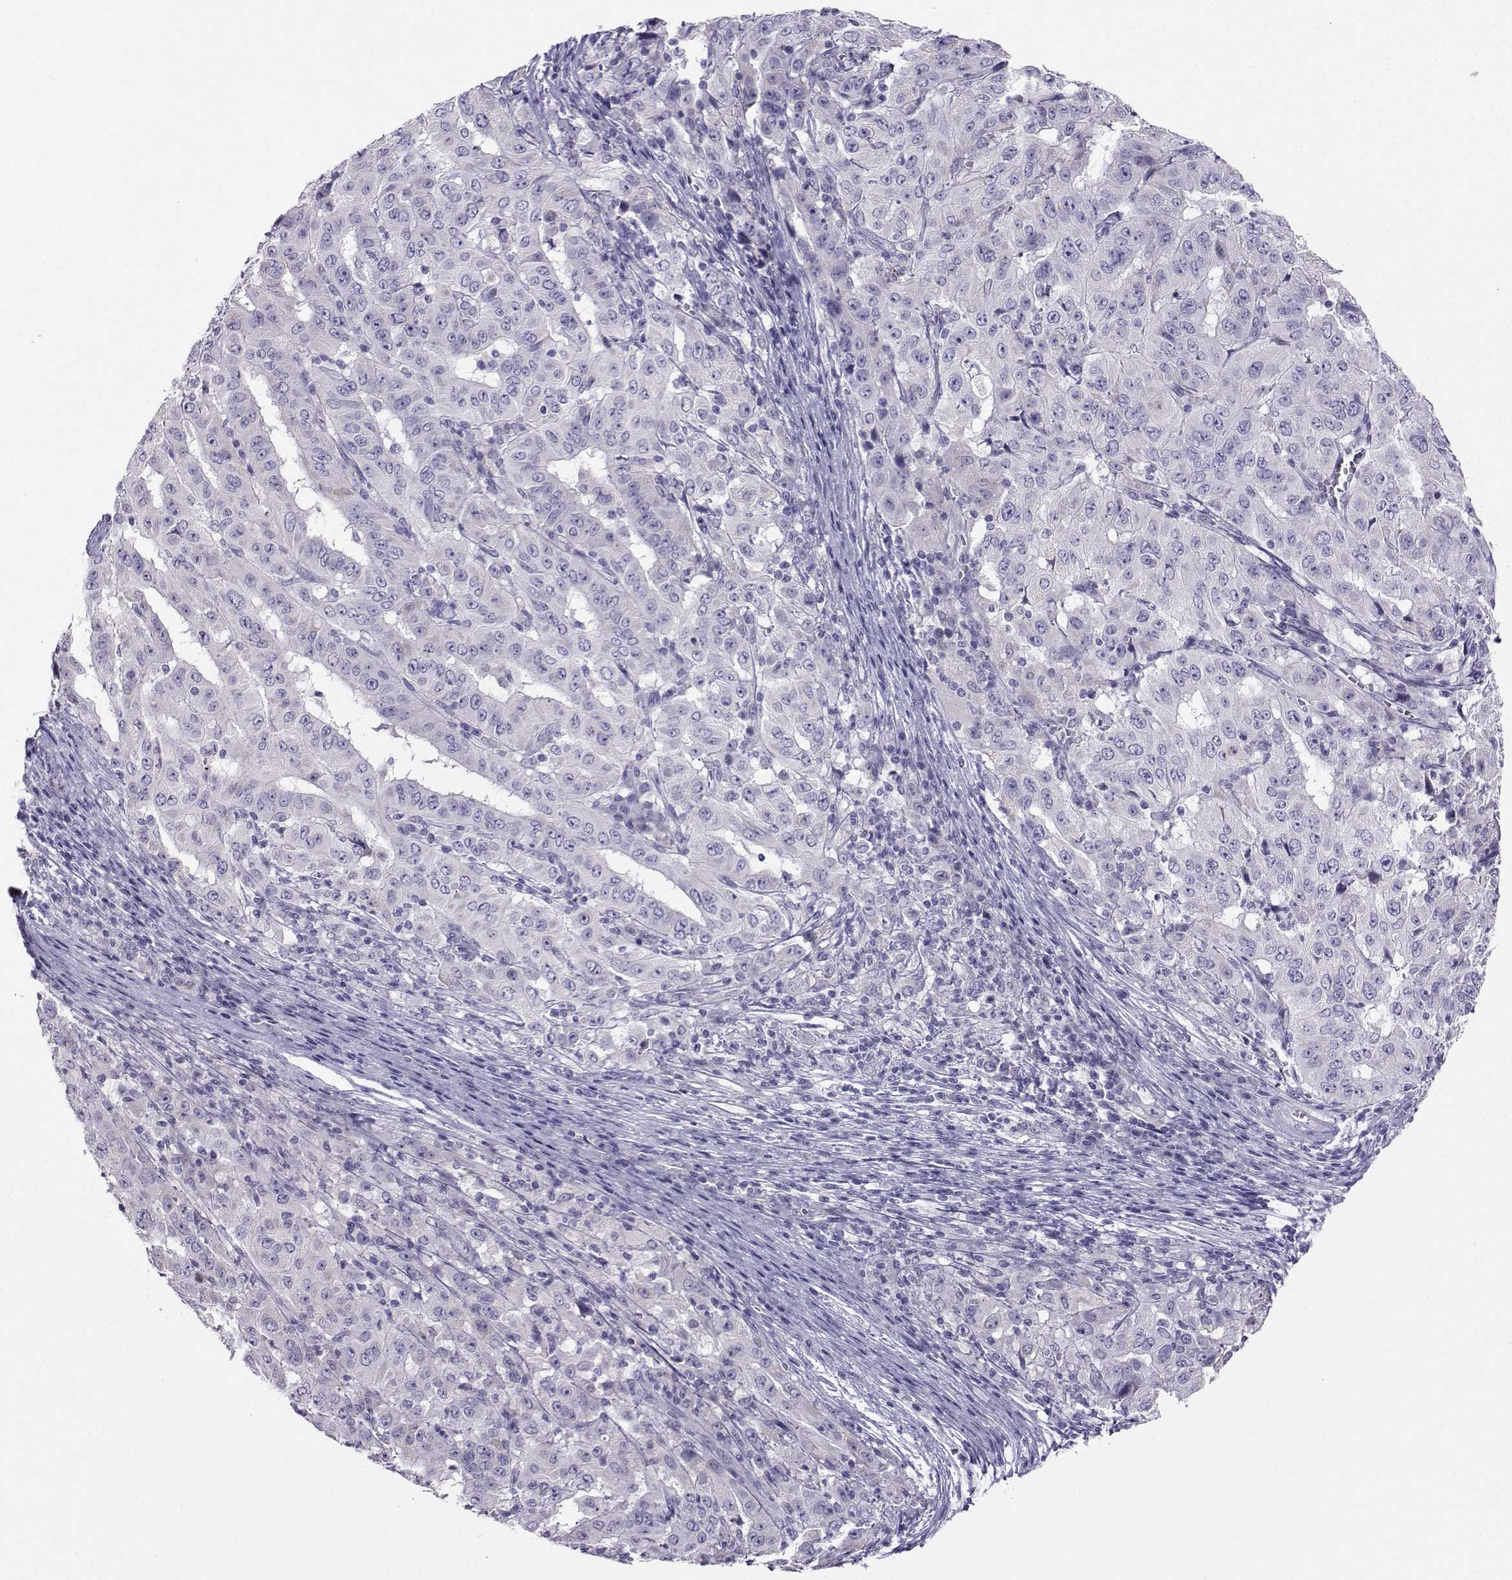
{"staining": {"intensity": "negative", "quantity": "none", "location": "none"}, "tissue": "pancreatic cancer", "cell_type": "Tumor cells", "image_type": "cancer", "snomed": [{"axis": "morphology", "description": "Adenocarcinoma, NOS"}, {"axis": "topography", "description": "Pancreas"}], "caption": "This is an immunohistochemistry (IHC) photomicrograph of human pancreatic cancer. There is no positivity in tumor cells.", "gene": "FBXO24", "patient": {"sex": "male", "age": 63}}